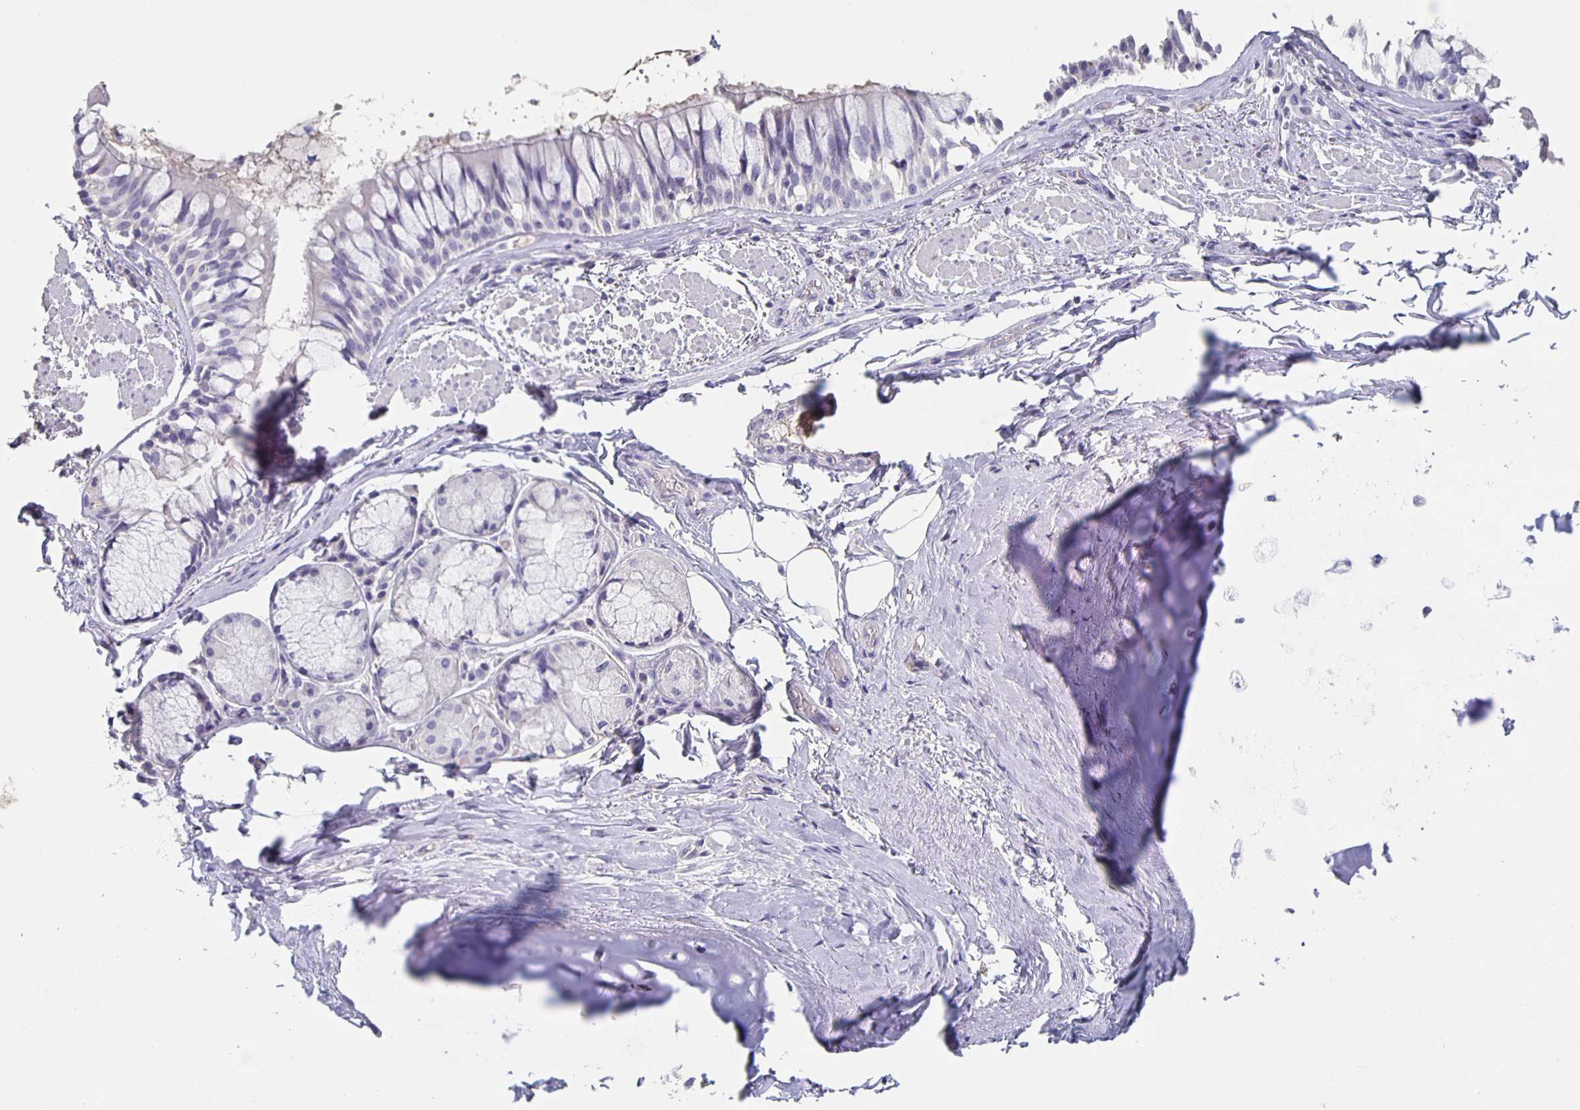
{"staining": {"intensity": "negative", "quantity": "none", "location": "none"}, "tissue": "adipose tissue", "cell_type": "Adipocytes", "image_type": "normal", "snomed": [{"axis": "morphology", "description": "Normal tissue, NOS"}, {"axis": "topography", "description": "Cartilage tissue"}, {"axis": "topography", "description": "Bronchus"}], "caption": "Human adipose tissue stained for a protein using IHC shows no positivity in adipocytes.", "gene": "CACNA2D2", "patient": {"sex": "male", "age": 64}}